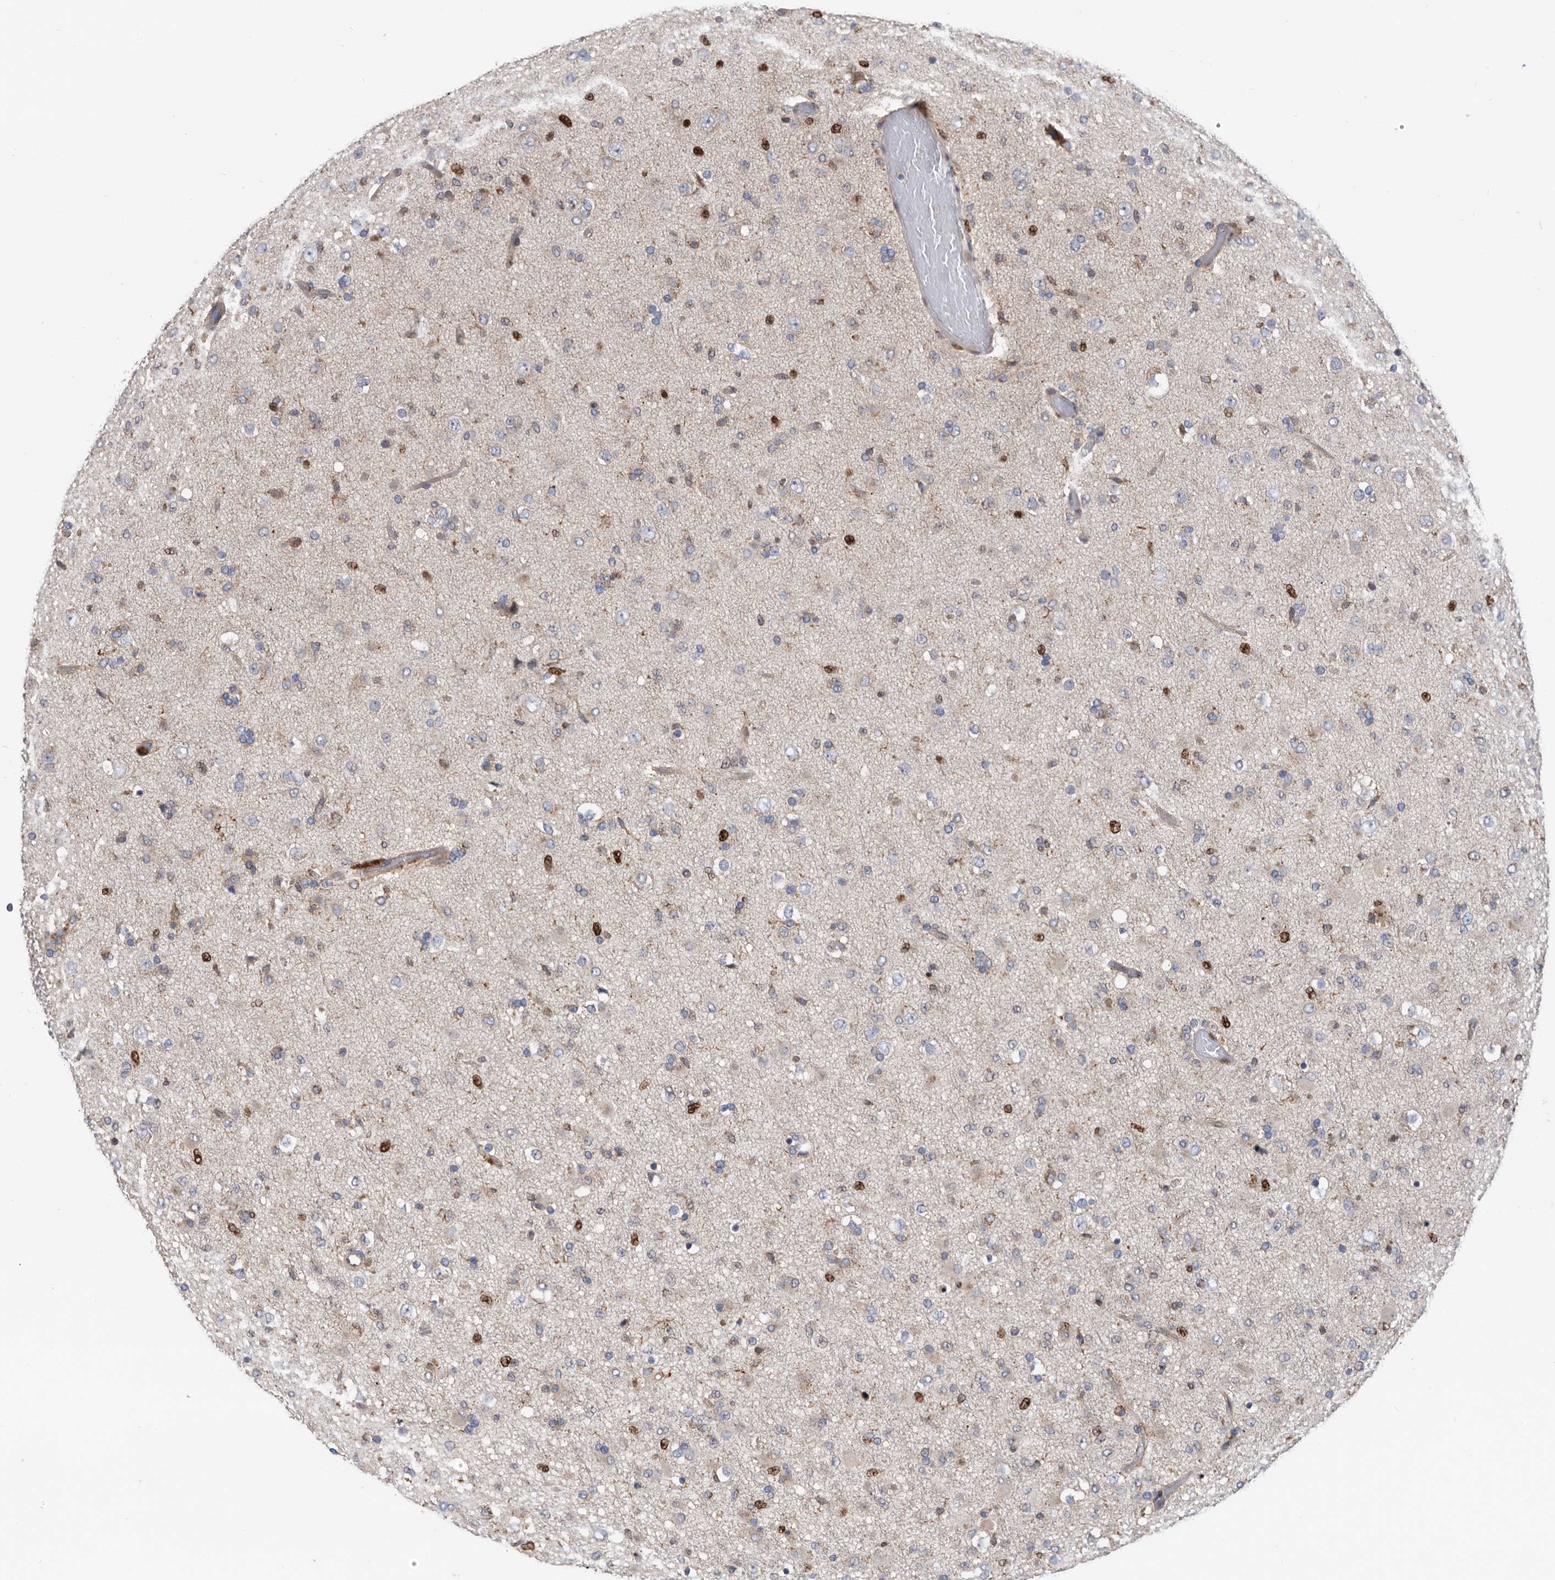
{"staining": {"intensity": "strong", "quantity": "<25%", "location": "nuclear"}, "tissue": "glioma", "cell_type": "Tumor cells", "image_type": "cancer", "snomed": [{"axis": "morphology", "description": "Glioma, malignant, Low grade"}, {"axis": "topography", "description": "Brain"}], "caption": "Tumor cells demonstrate medium levels of strong nuclear positivity in approximately <25% of cells in human glioma.", "gene": "ATAD2", "patient": {"sex": "male", "age": 65}}